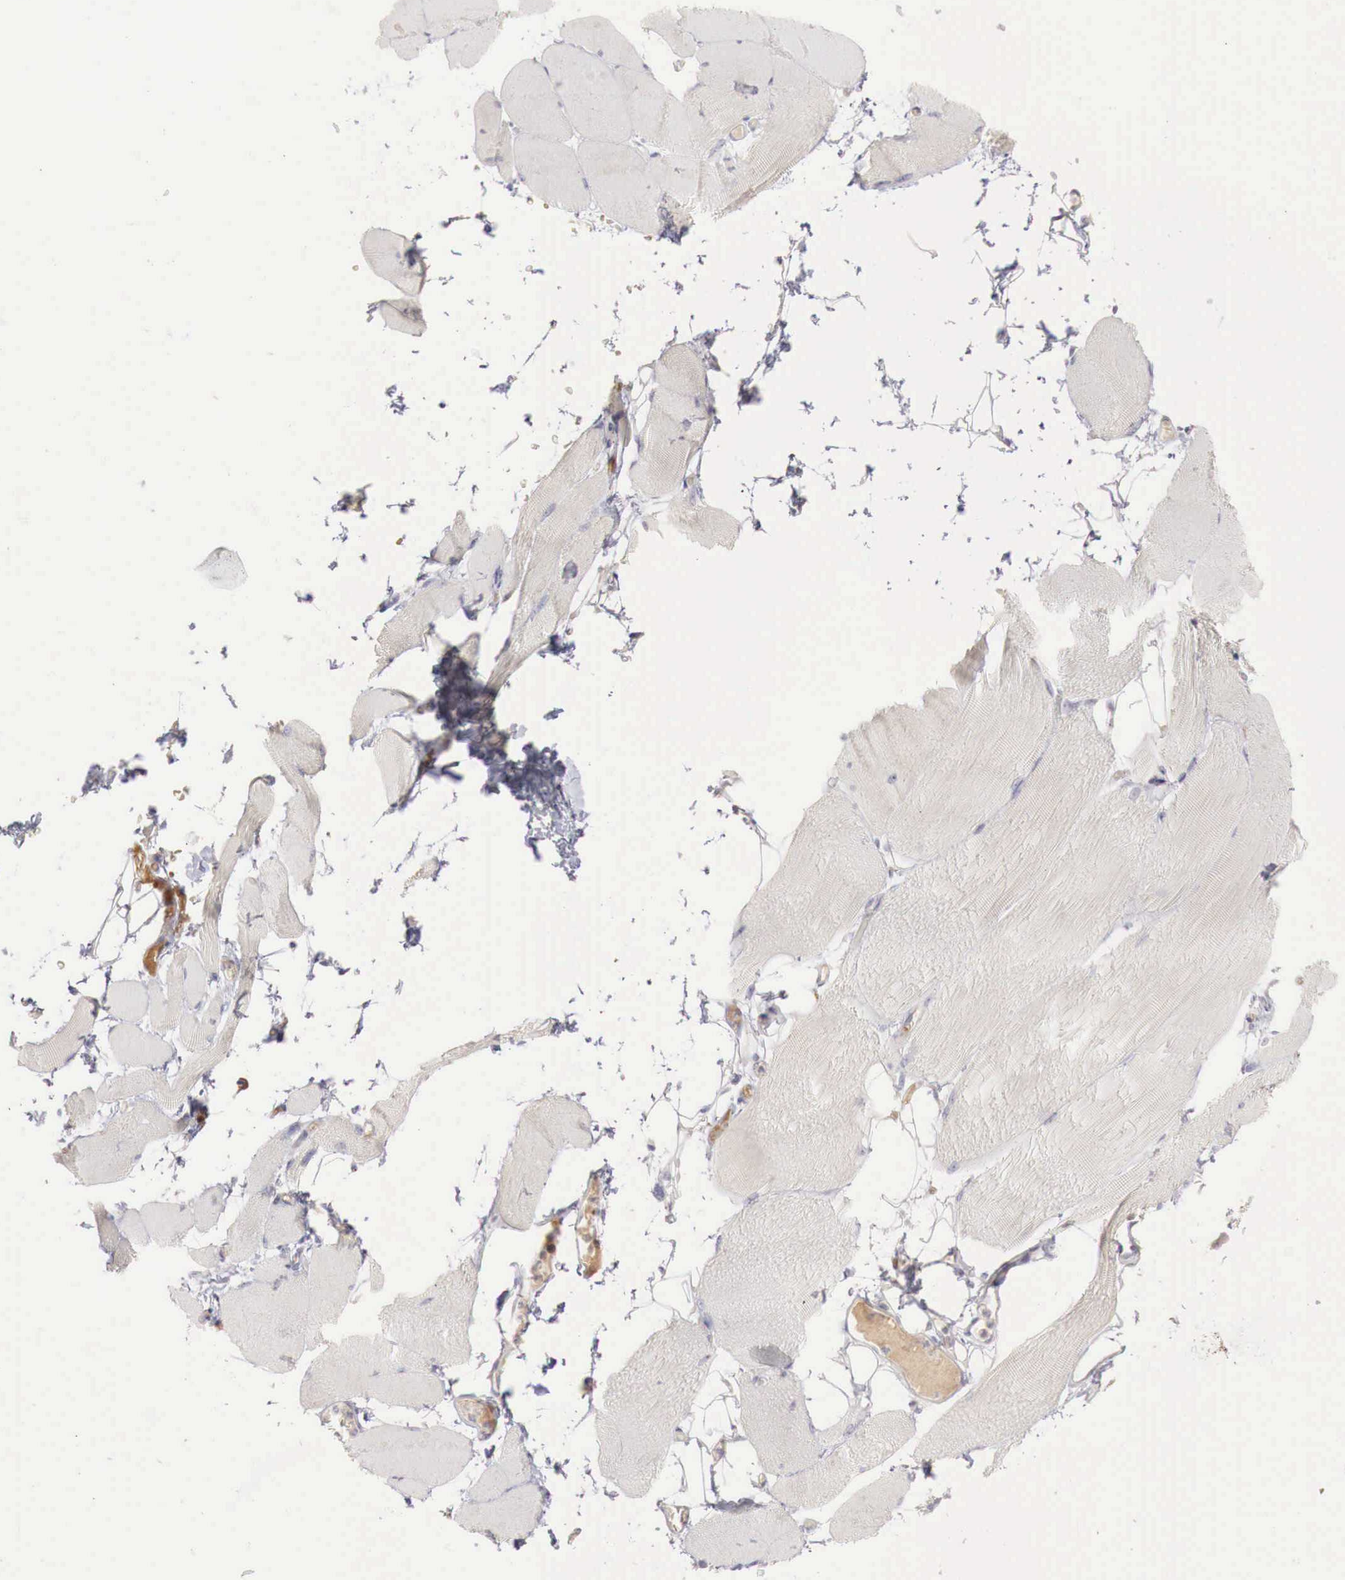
{"staining": {"intensity": "negative", "quantity": "none", "location": "none"}, "tissue": "skeletal muscle", "cell_type": "Myocytes", "image_type": "normal", "snomed": [{"axis": "morphology", "description": "Normal tissue, NOS"}, {"axis": "topography", "description": "Skeletal muscle"}, {"axis": "topography", "description": "Parathyroid gland"}], "caption": "DAB (3,3'-diaminobenzidine) immunohistochemical staining of benign skeletal muscle demonstrates no significant expression in myocytes. Brightfield microscopy of IHC stained with DAB (3,3'-diaminobenzidine) (brown) and hematoxylin (blue), captured at high magnification.", "gene": "GATA1", "patient": {"sex": "female", "age": 37}}